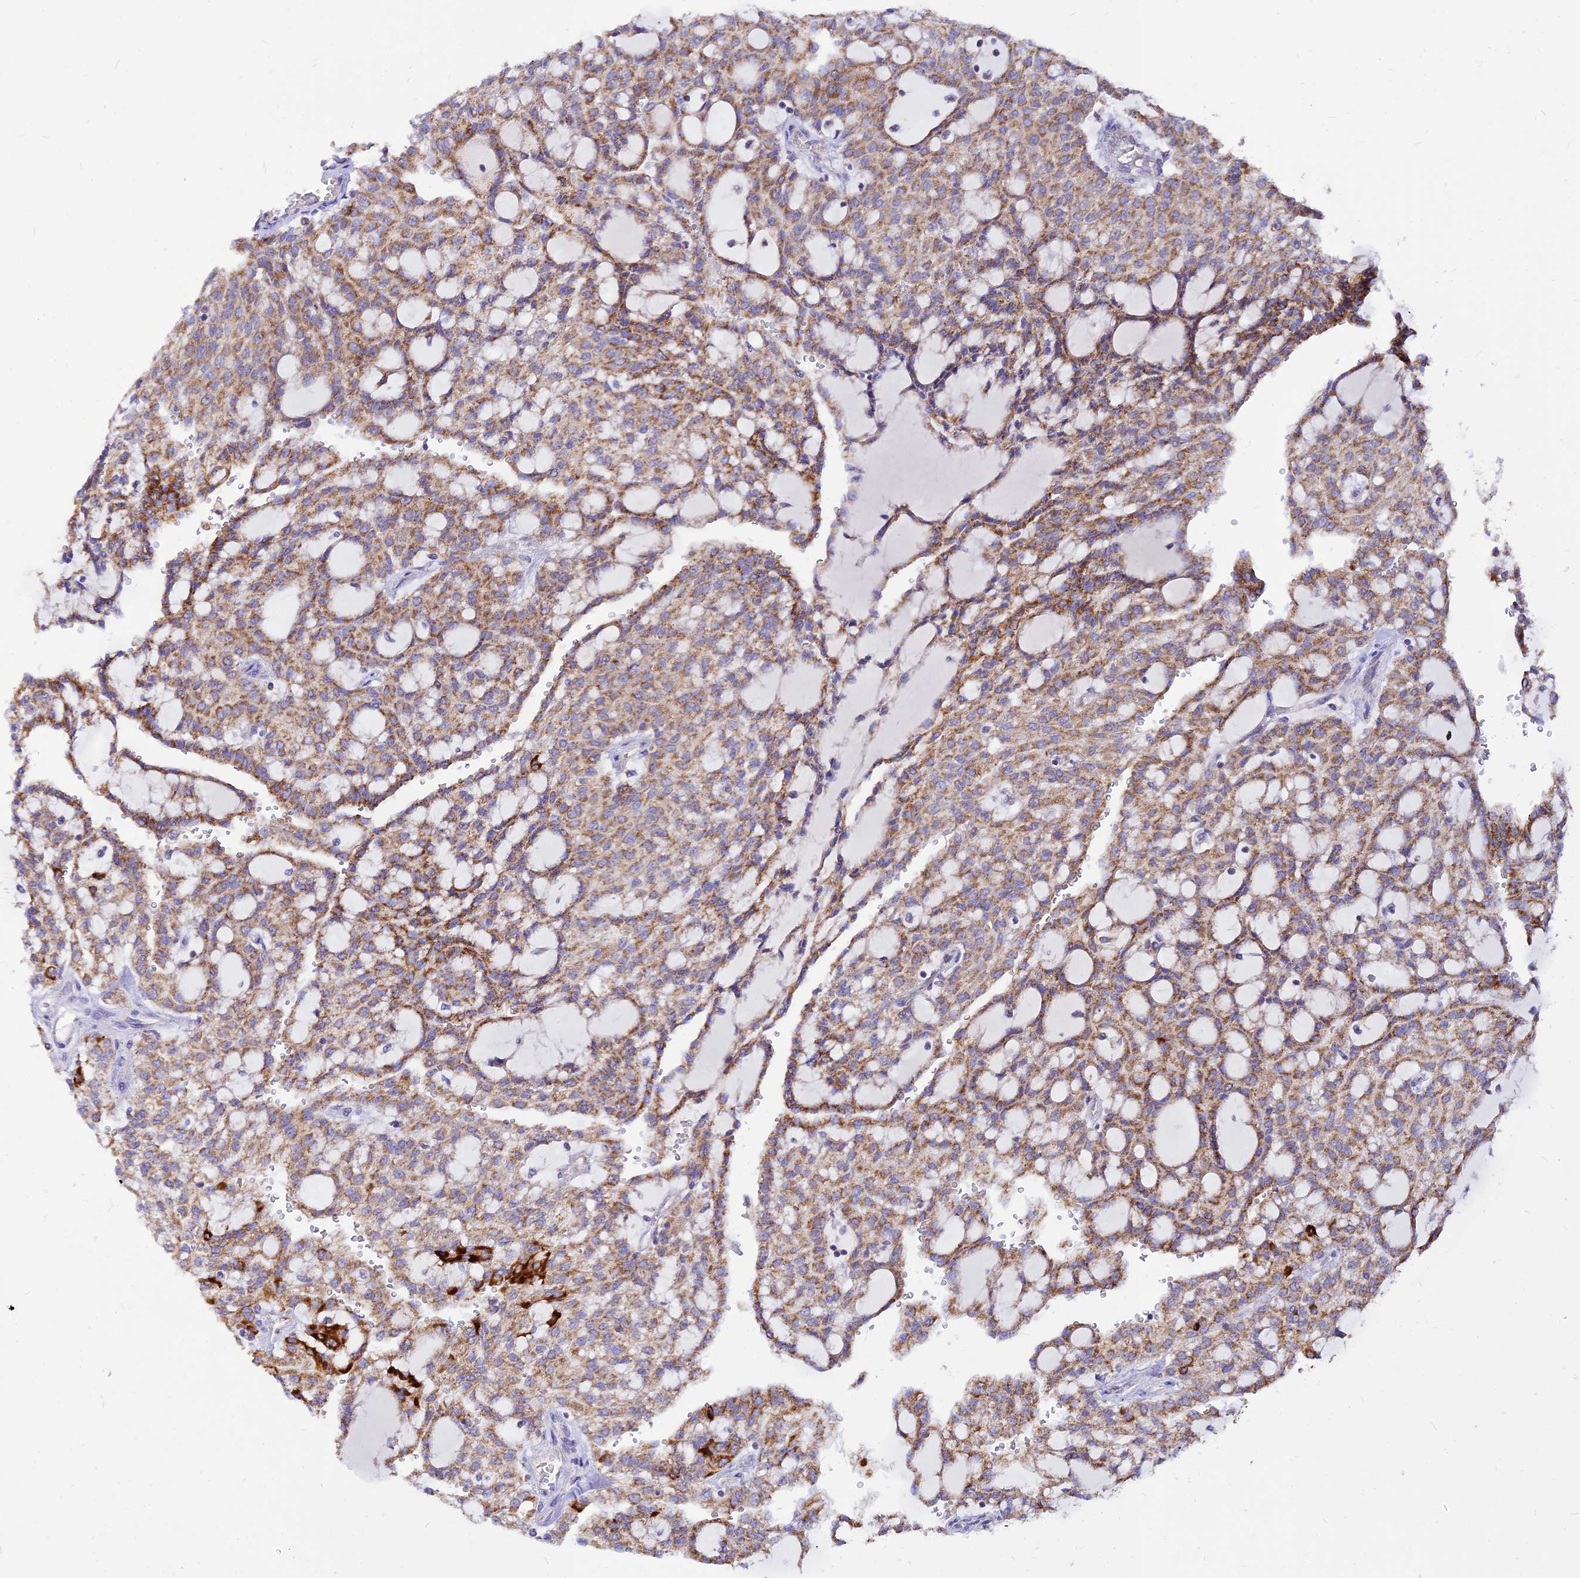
{"staining": {"intensity": "moderate", "quantity": ">75%", "location": "cytoplasmic/membranous"}, "tissue": "renal cancer", "cell_type": "Tumor cells", "image_type": "cancer", "snomed": [{"axis": "morphology", "description": "Adenocarcinoma, NOS"}, {"axis": "topography", "description": "Kidney"}], "caption": "A micrograph showing moderate cytoplasmic/membranous positivity in about >75% of tumor cells in adenocarcinoma (renal), as visualized by brown immunohistochemical staining.", "gene": "ECI1", "patient": {"sex": "male", "age": 63}}